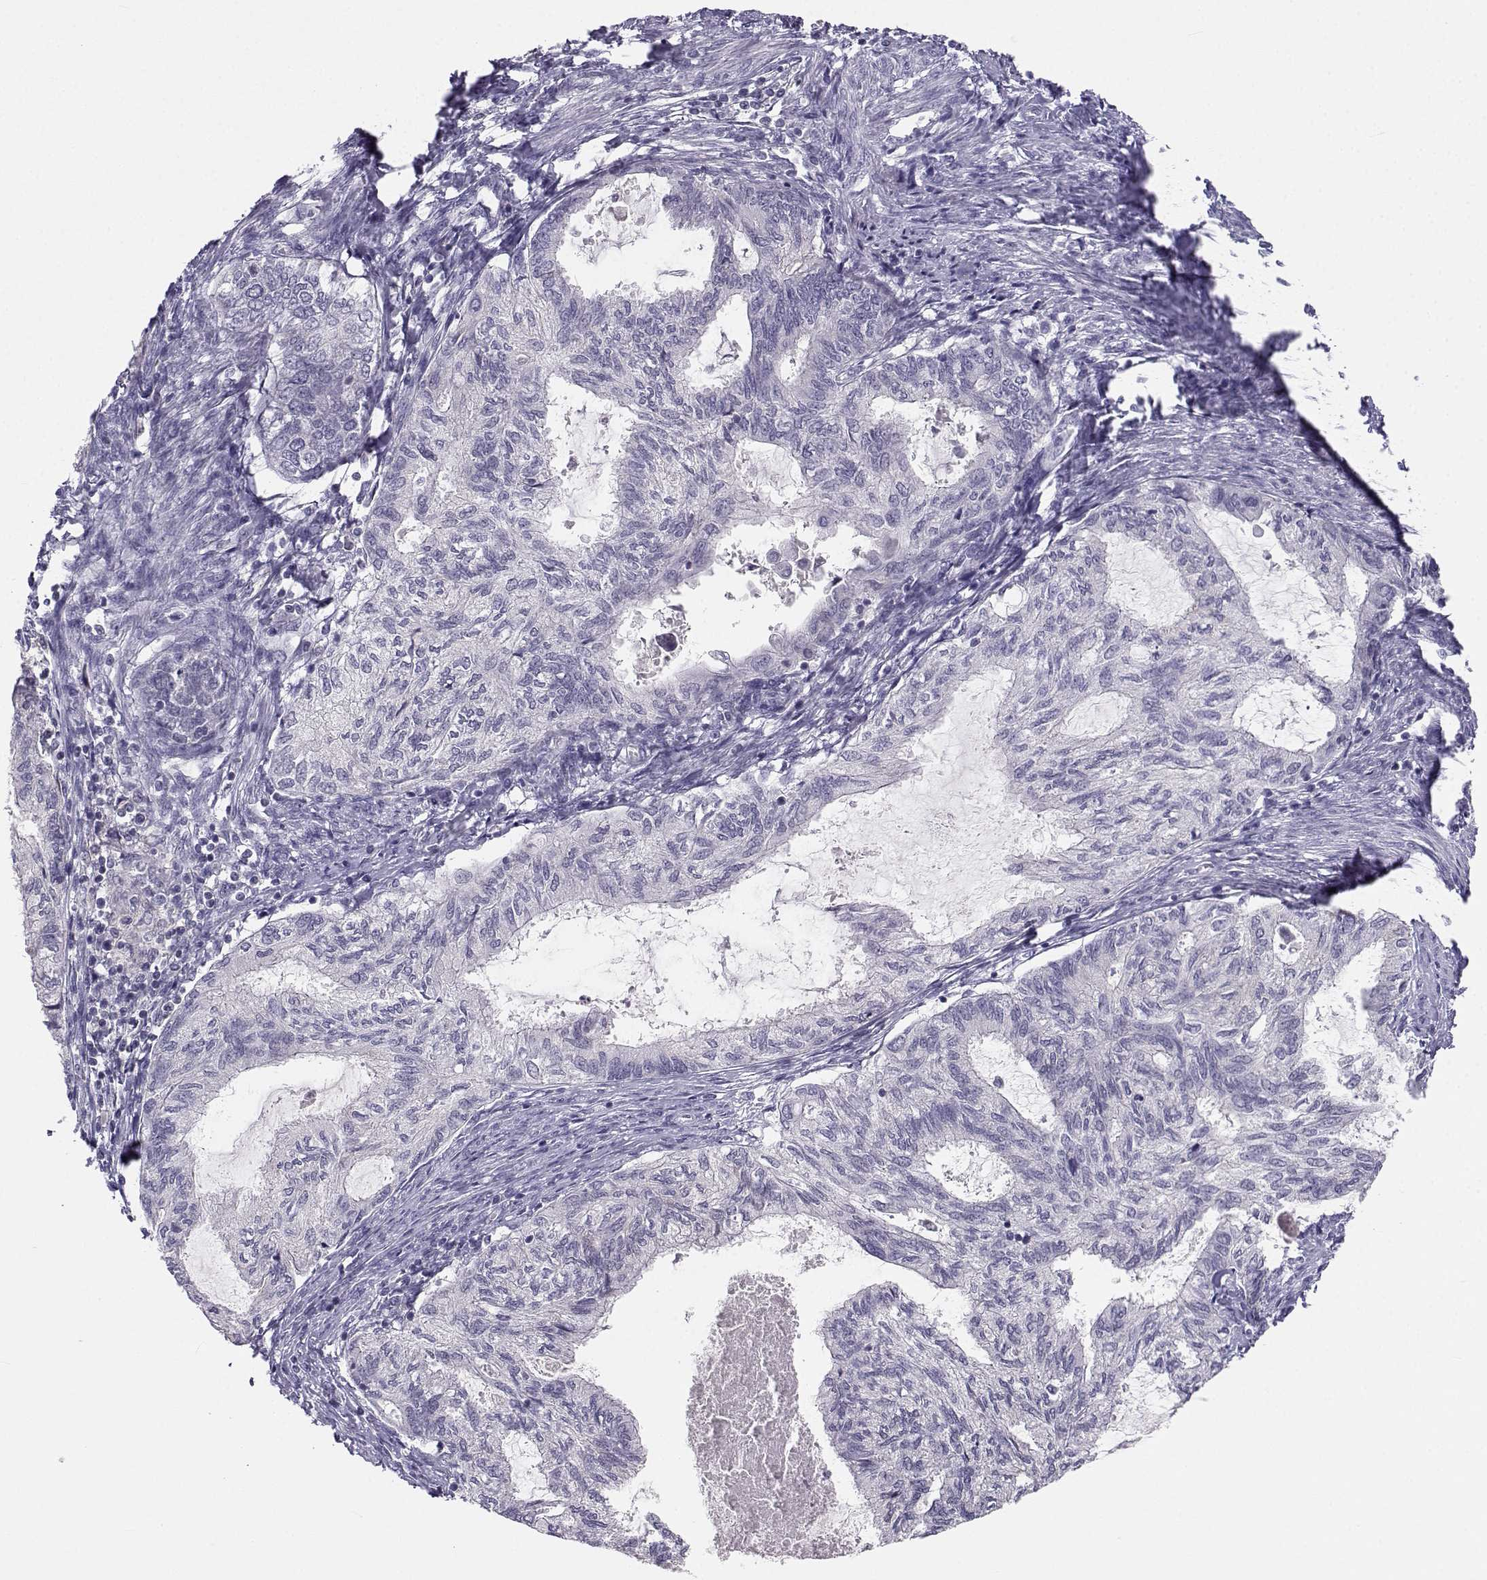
{"staining": {"intensity": "negative", "quantity": "none", "location": "none"}, "tissue": "endometrial cancer", "cell_type": "Tumor cells", "image_type": "cancer", "snomed": [{"axis": "morphology", "description": "Adenocarcinoma, NOS"}, {"axis": "topography", "description": "Endometrium"}], "caption": "Endometrial cancer was stained to show a protein in brown. There is no significant positivity in tumor cells. Nuclei are stained in blue.", "gene": "MROH7", "patient": {"sex": "female", "age": 86}}